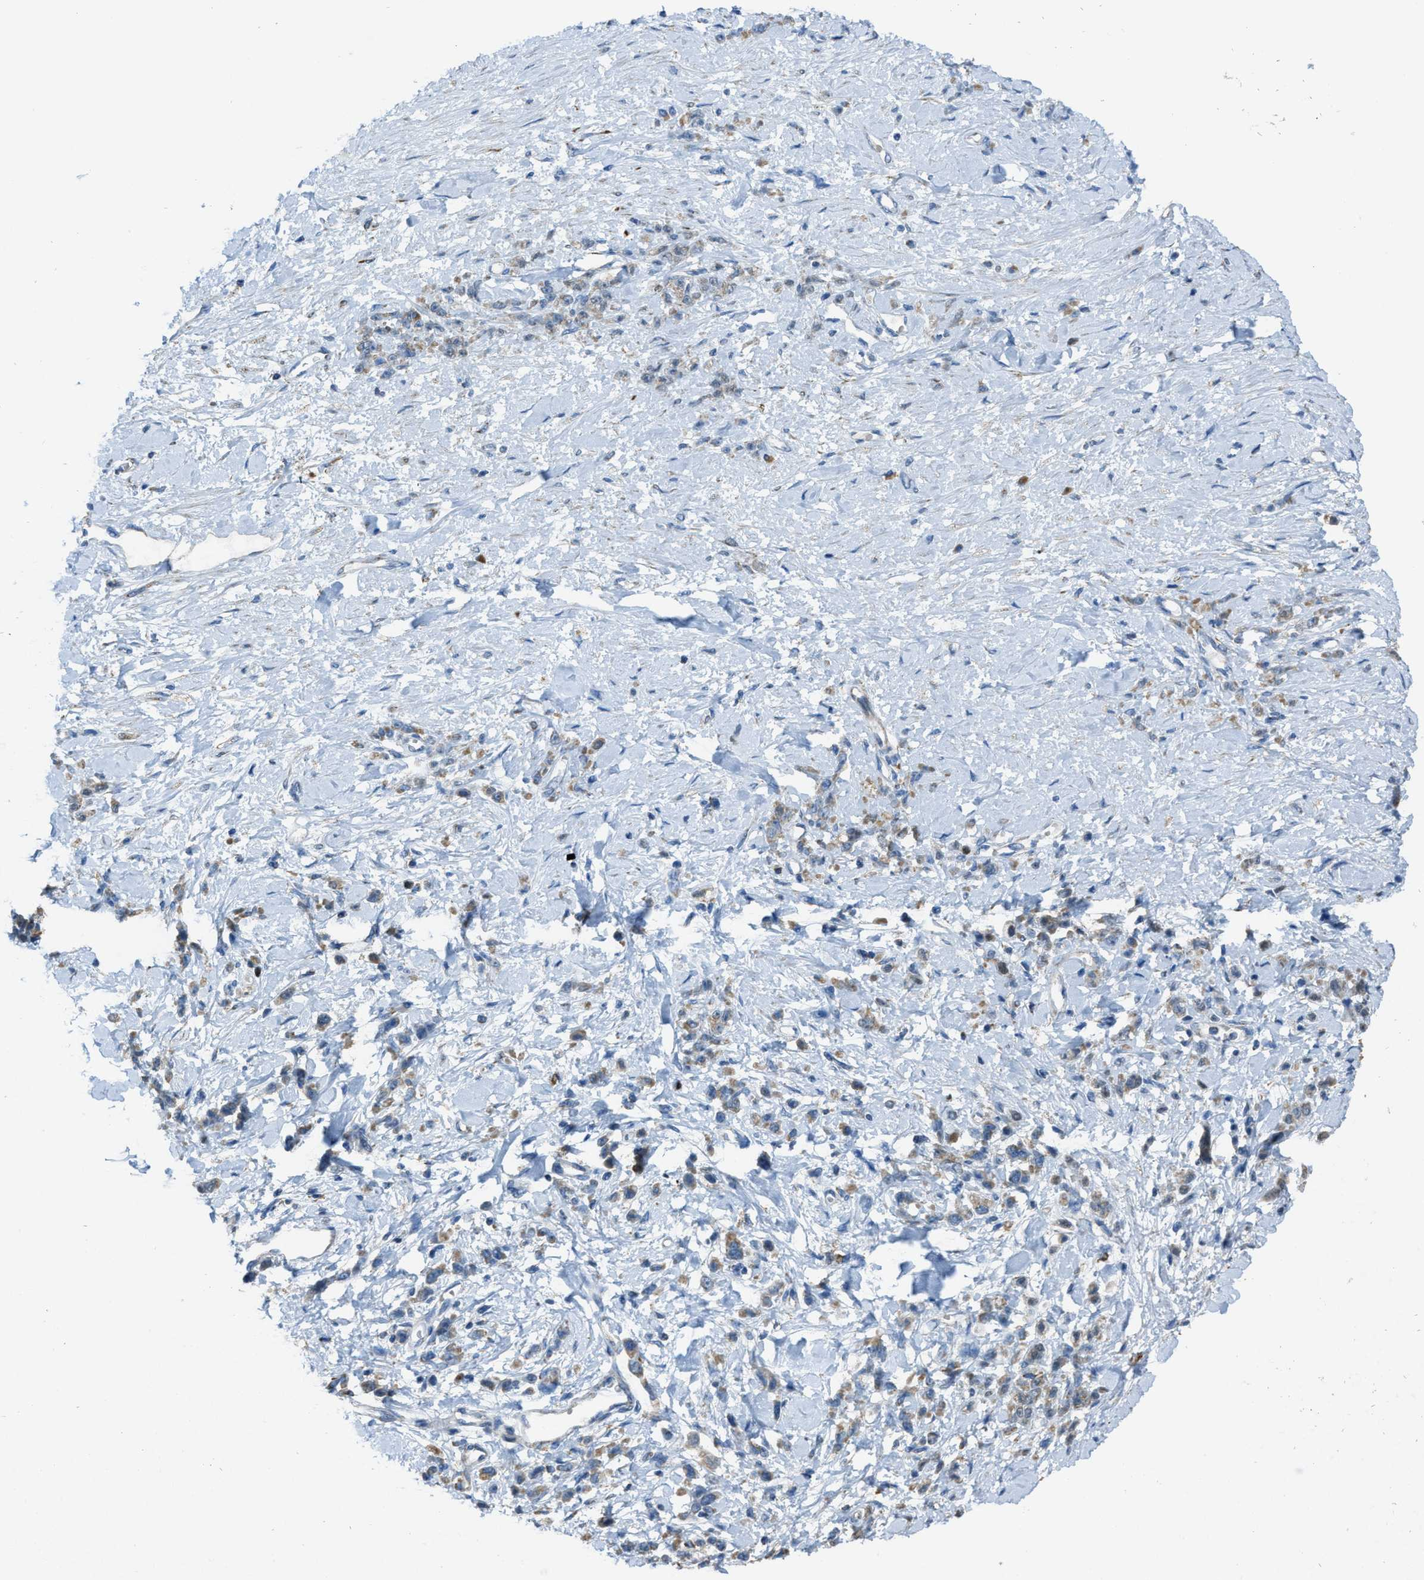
{"staining": {"intensity": "moderate", "quantity": ">75%", "location": "cytoplasmic/membranous"}, "tissue": "stomach cancer", "cell_type": "Tumor cells", "image_type": "cancer", "snomed": [{"axis": "morphology", "description": "Normal tissue, NOS"}, {"axis": "morphology", "description": "Adenocarcinoma, NOS"}, {"axis": "topography", "description": "Stomach"}], "caption": "High-power microscopy captured an IHC image of stomach adenocarcinoma, revealing moderate cytoplasmic/membranous positivity in approximately >75% of tumor cells.", "gene": "SLC25A11", "patient": {"sex": "male", "age": 82}}